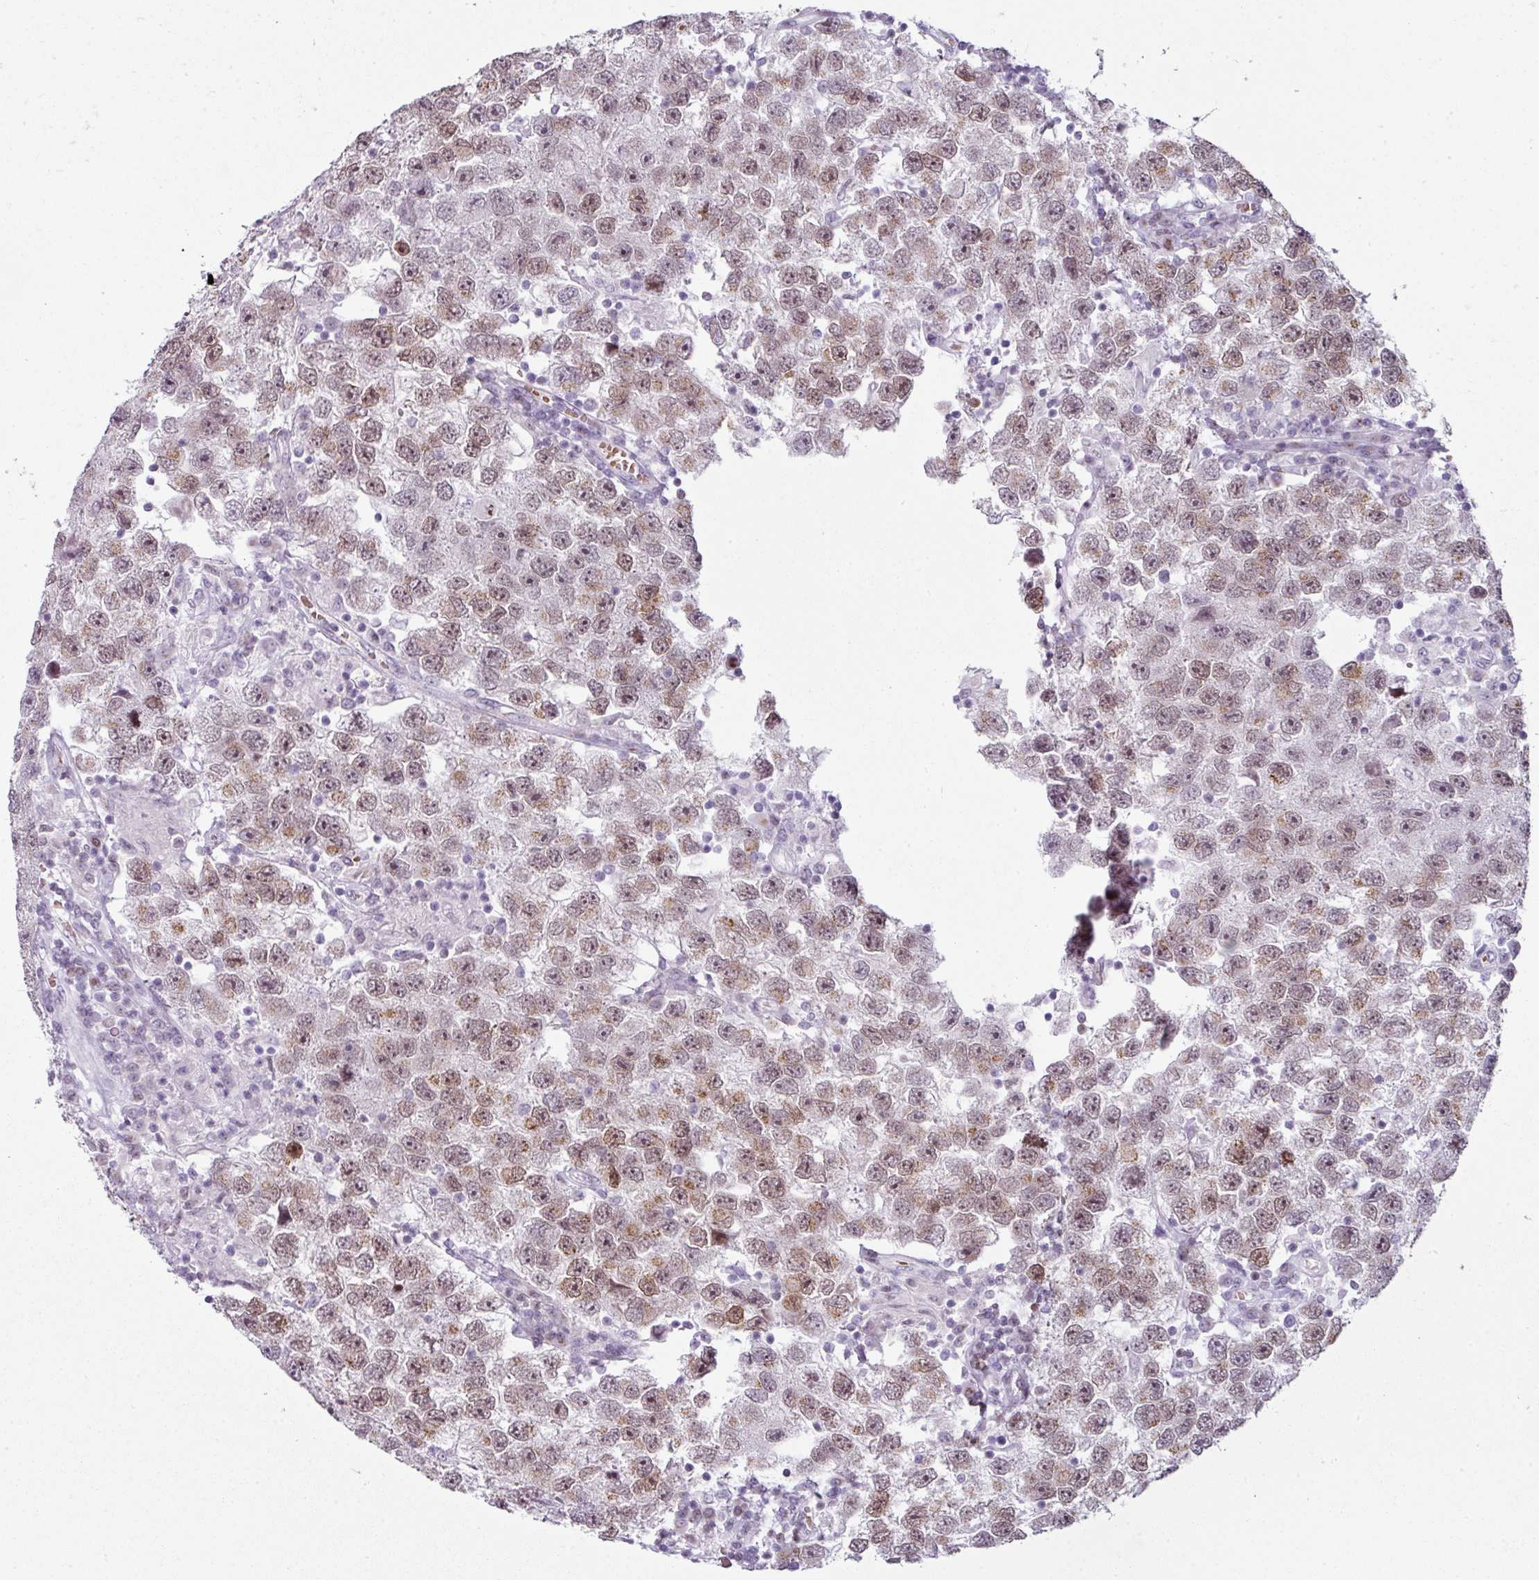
{"staining": {"intensity": "moderate", "quantity": ">75%", "location": "cytoplasmic/membranous,nuclear"}, "tissue": "testis cancer", "cell_type": "Tumor cells", "image_type": "cancer", "snomed": [{"axis": "morphology", "description": "Seminoma, NOS"}, {"axis": "topography", "description": "Testis"}], "caption": "This photomicrograph demonstrates testis cancer (seminoma) stained with immunohistochemistry to label a protein in brown. The cytoplasmic/membranous and nuclear of tumor cells show moderate positivity for the protein. Nuclei are counter-stained blue.", "gene": "SYT8", "patient": {"sex": "male", "age": 26}}